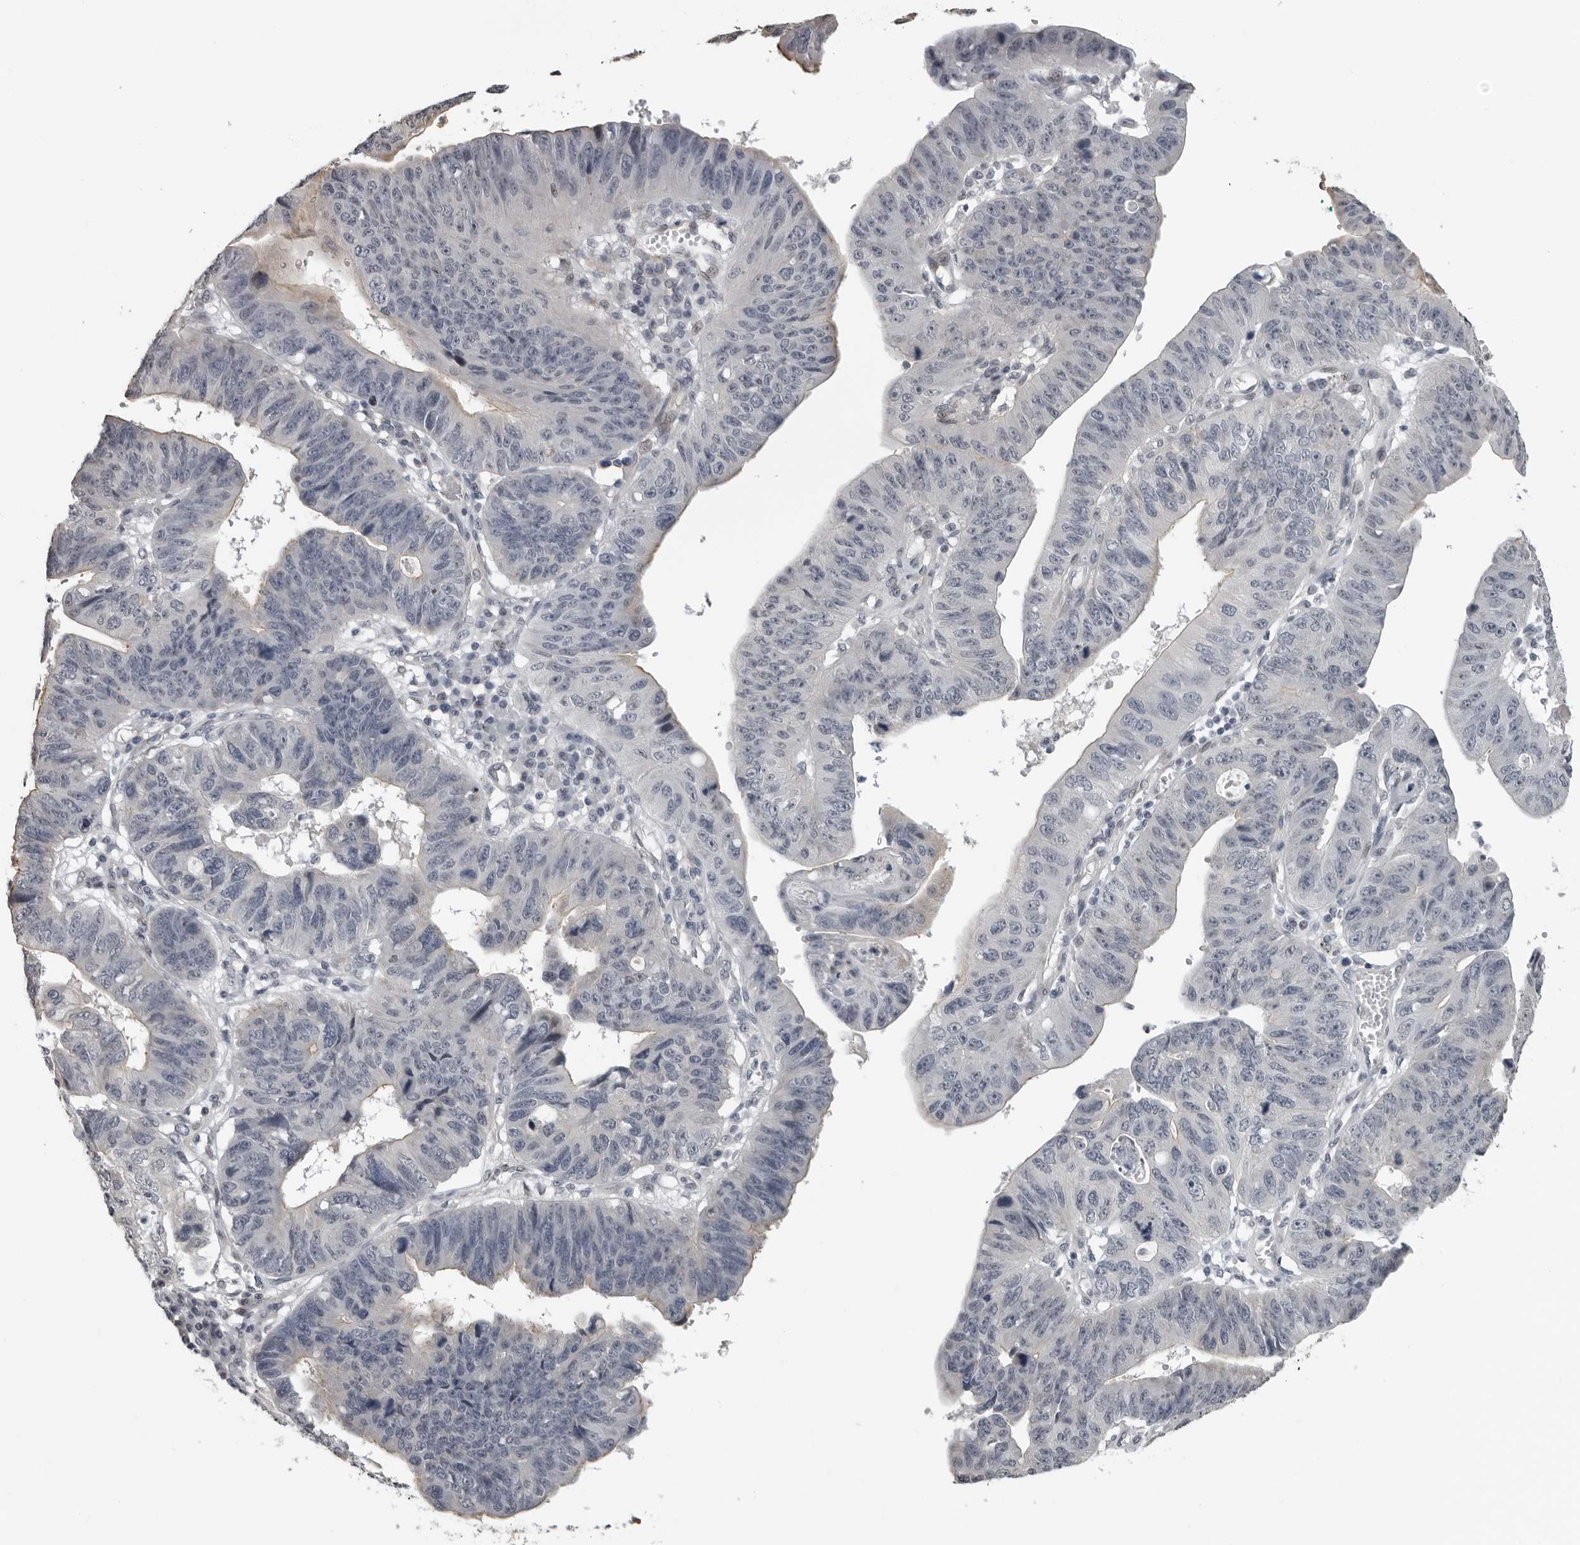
{"staining": {"intensity": "negative", "quantity": "none", "location": "none"}, "tissue": "stomach cancer", "cell_type": "Tumor cells", "image_type": "cancer", "snomed": [{"axis": "morphology", "description": "Adenocarcinoma, NOS"}, {"axis": "topography", "description": "Stomach"}], "caption": "This image is of adenocarcinoma (stomach) stained with immunohistochemistry to label a protein in brown with the nuclei are counter-stained blue. There is no expression in tumor cells. The staining is performed using DAB (3,3'-diaminobenzidine) brown chromogen with nuclei counter-stained in using hematoxylin.", "gene": "PRRX2", "patient": {"sex": "male", "age": 59}}